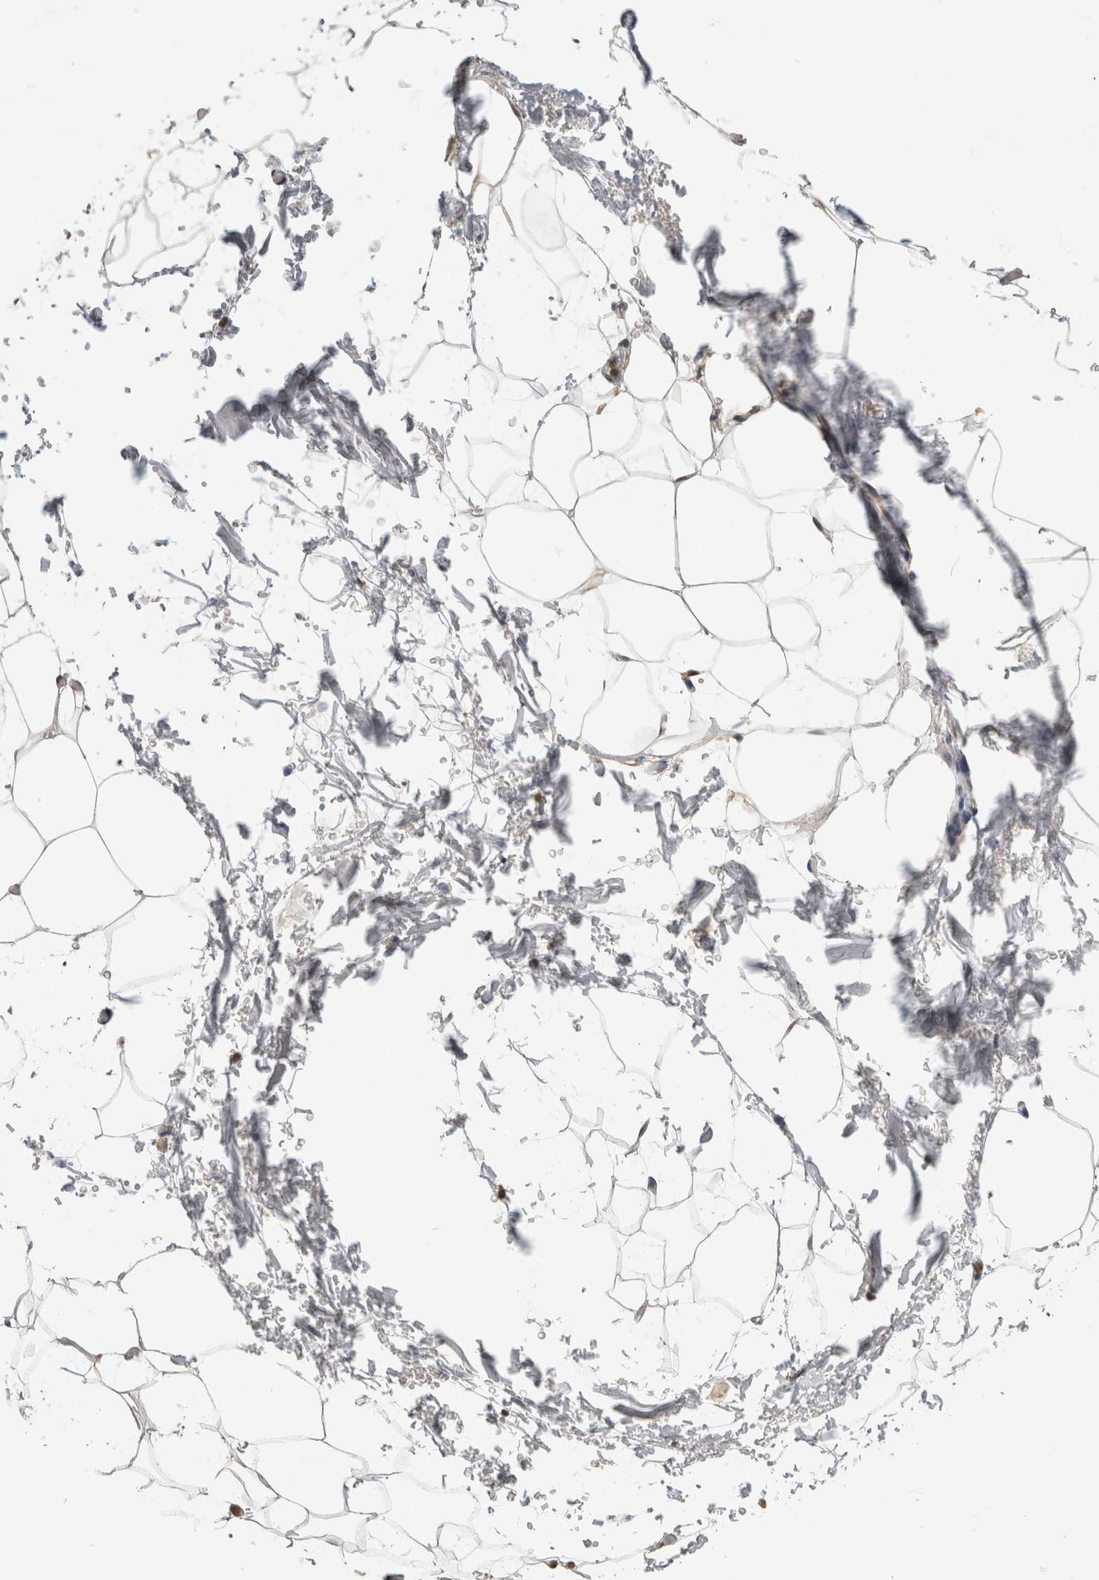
{"staining": {"intensity": "negative", "quantity": "none", "location": "none"}, "tissue": "adipose tissue", "cell_type": "Adipocytes", "image_type": "normal", "snomed": [{"axis": "morphology", "description": "Normal tissue, NOS"}, {"axis": "topography", "description": "Soft tissue"}], "caption": "Adipose tissue was stained to show a protein in brown. There is no significant positivity in adipocytes. Nuclei are stained in blue.", "gene": "PGM1", "patient": {"sex": "male", "age": 72}}